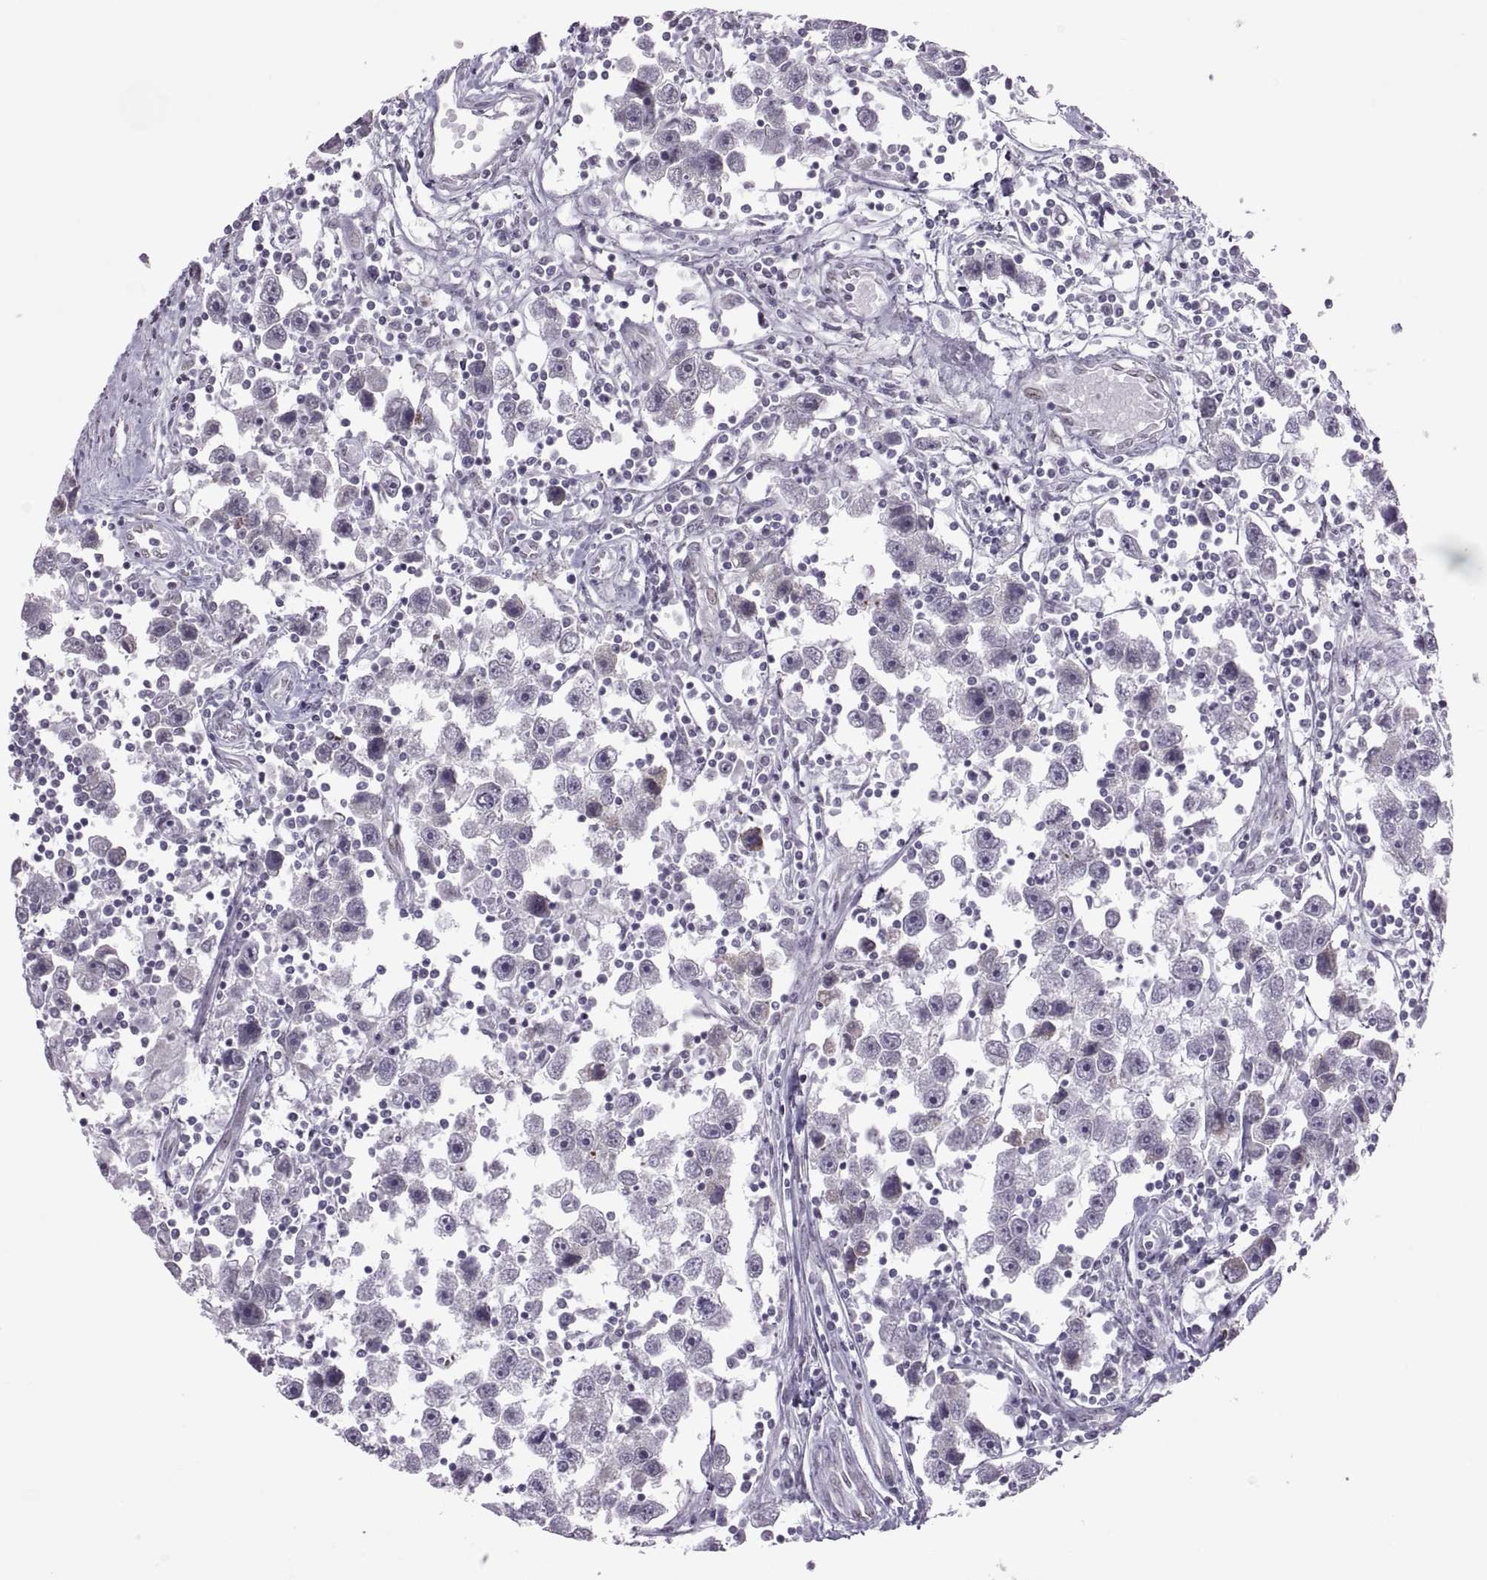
{"staining": {"intensity": "negative", "quantity": "none", "location": "none"}, "tissue": "testis cancer", "cell_type": "Tumor cells", "image_type": "cancer", "snomed": [{"axis": "morphology", "description": "Seminoma, NOS"}, {"axis": "topography", "description": "Testis"}], "caption": "Protein analysis of seminoma (testis) demonstrates no significant staining in tumor cells. (IHC, brightfield microscopy, high magnification).", "gene": "KRT77", "patient": {"sex": "male", "age": 30}}